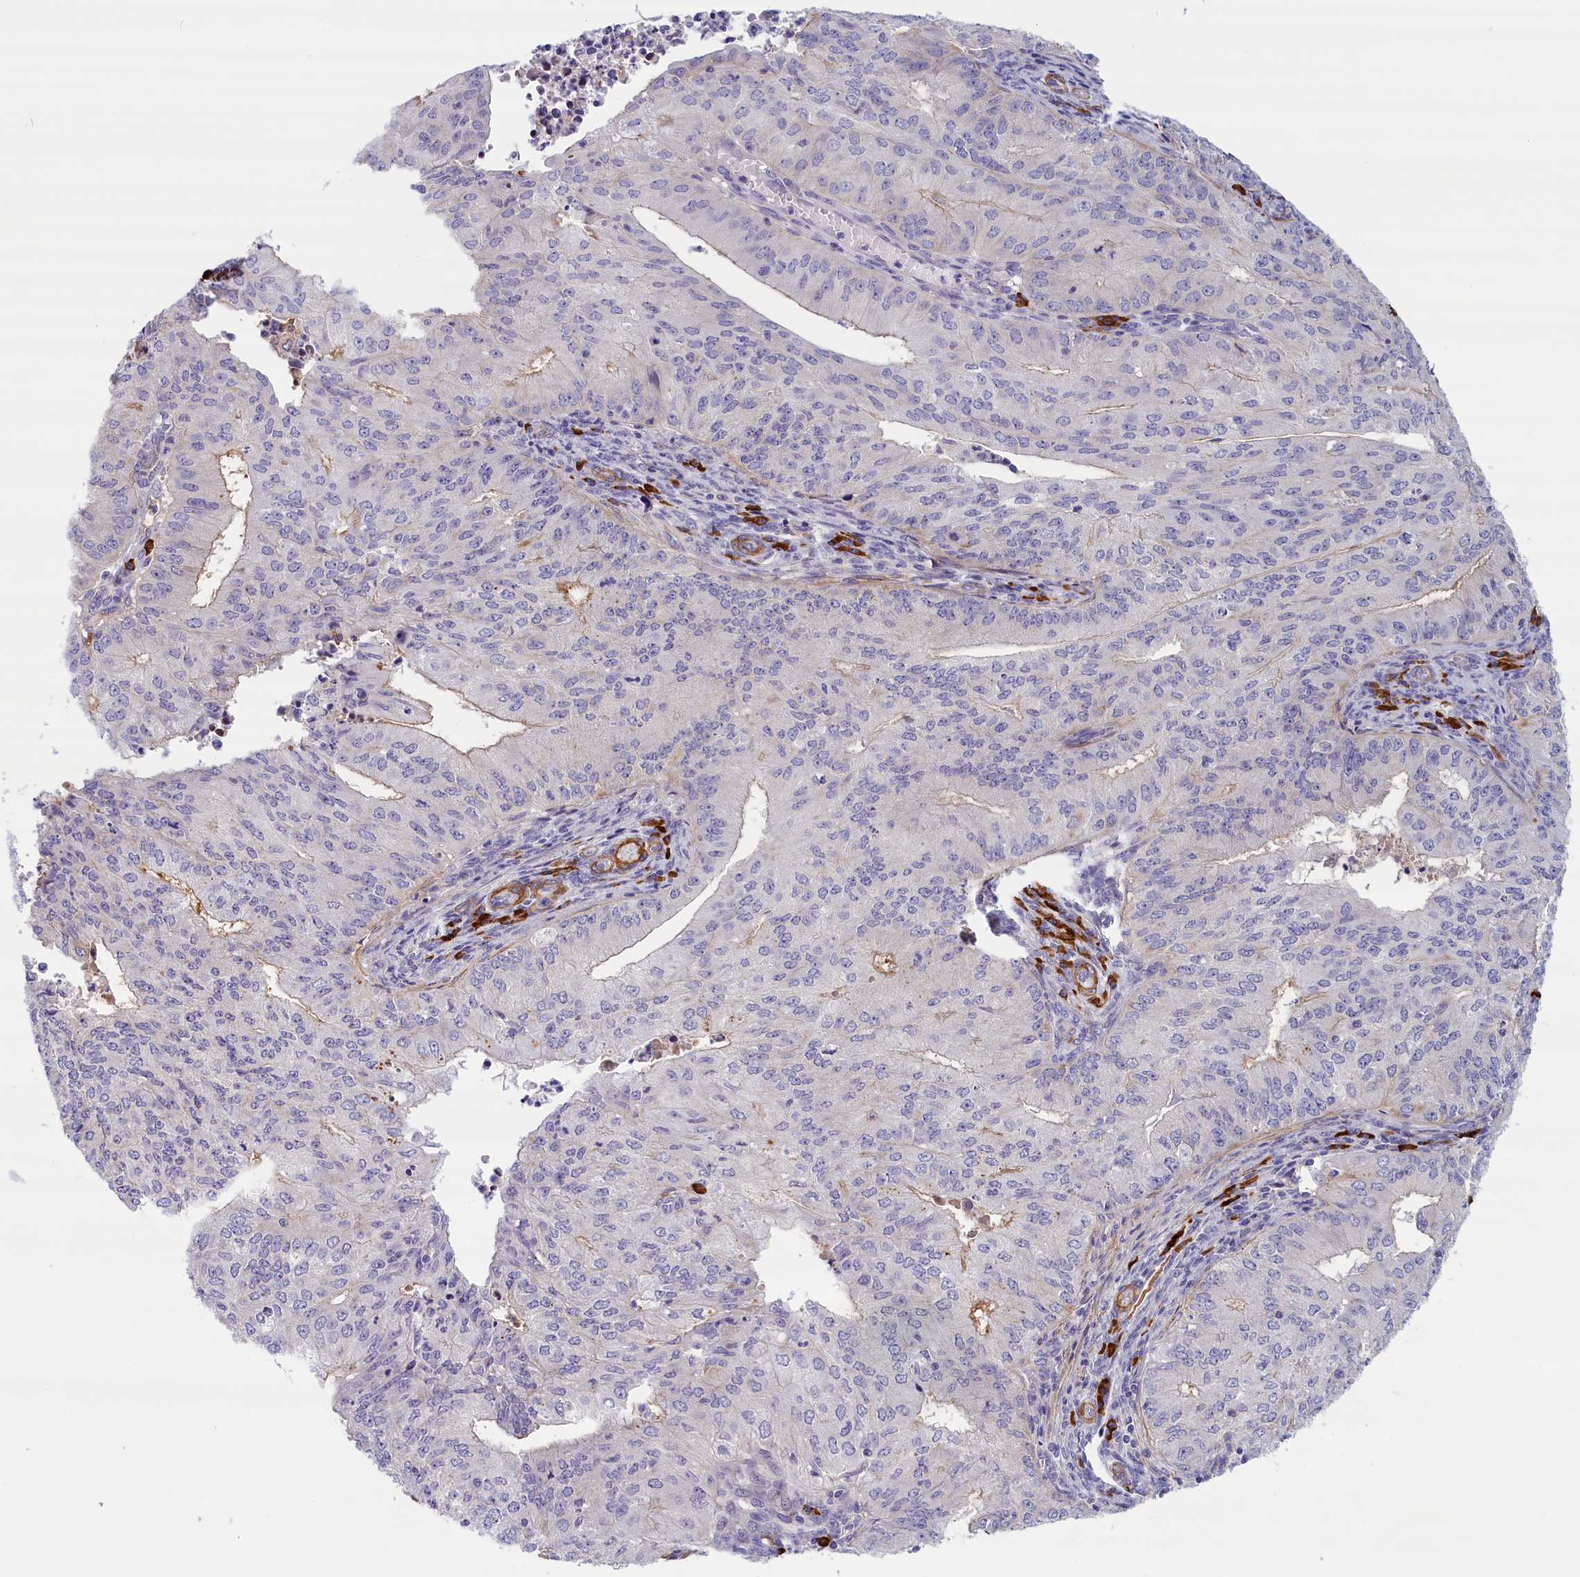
{"staining": {"intensity": "negative", "quantity": "none", "location": "none"}, "tissue": "endometrial cancer", "cell_type": "Tumor cells", "image_type": "cancer", "snomed": [{"axis": "morphology", "description": "Adenocarcinoma, NOS"}, {"axis": "topography", "description": "Endometrium"}], "caption": "There is no significant positivity in tumor cells of endometrial cancer (adenocarcinoma).", "gene": "BCL2L13", "patient": {"sex": "female", "age": 50}}